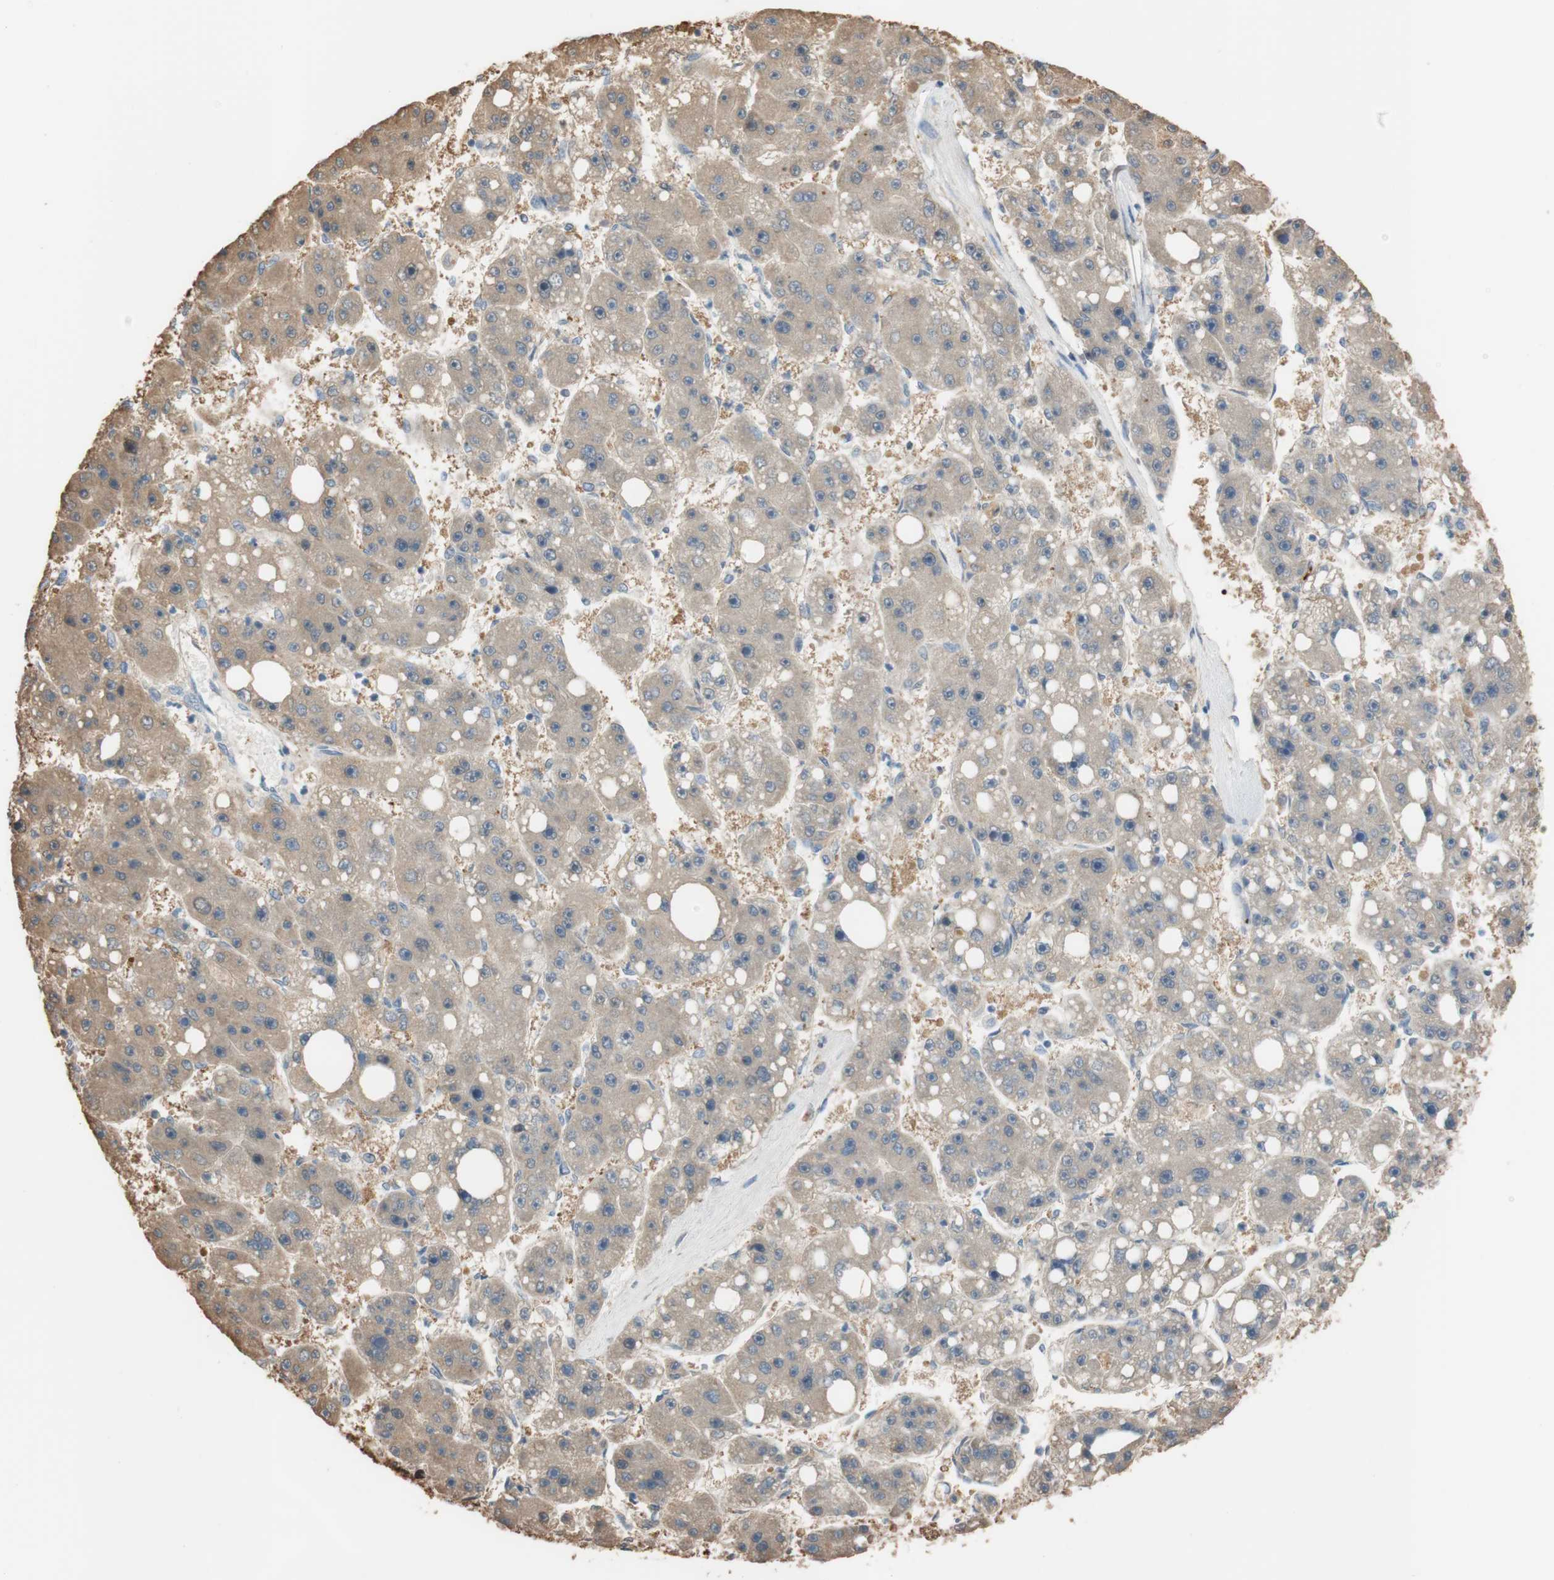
{"staining": {"intensity": "weak", "quantity": ">75%", "location": "cytoplasmic/membranous"}, "tissue": "liver cancer", "cell_type": "Tumor cells", "image_type": "cancer", "snomed": [{"axis": "morphology", "description": "Carcinoma, Hepatocellular, NOS"}, {"axis": "topography", "description": "Liver"}], "caption": "The histopathology image reveals a brown stain indicating the presence of a protein in the cytoplasmic/membranous of tumor cells in liver cancer.", "gene": "ALDH1A2", "patient": {"sex": "female", "age": 61}}